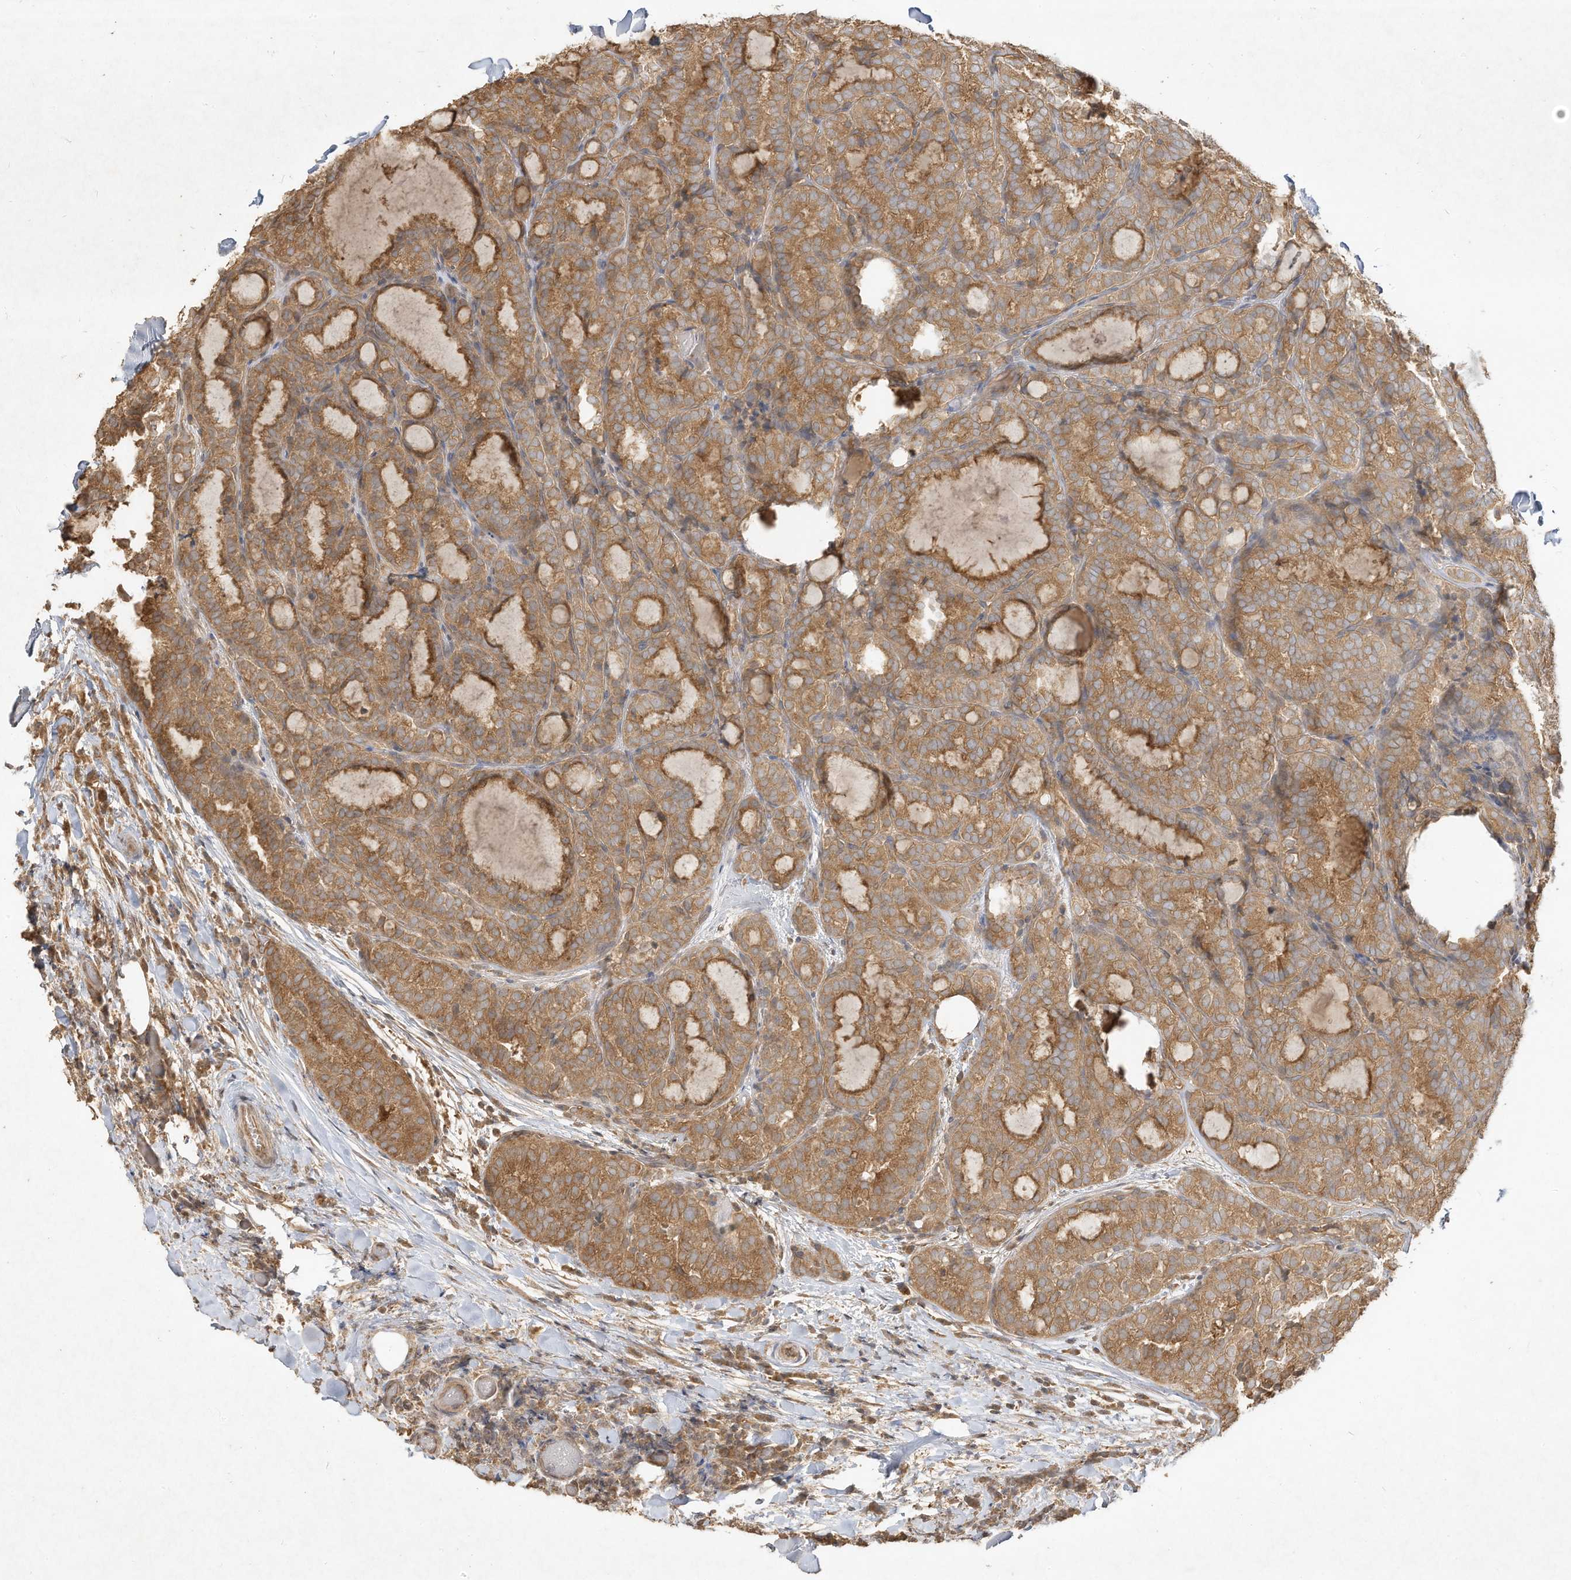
{"staining": {"intensity": "moderate", "quantity": ">75%", "location": "cytoplasmic/membranous"}, "tissue": "thyroid cancer", "cell_type": "Tumor cells", "image_type": "cancer", "snomed": [{"axis": "morphology", "description": "Normal tissue, NOS"}, {"axis": "morphology", "description": "Papillary adenocarcinoma, NOS"}, {"axis": "topography", "description": "Thyroid gland"}], "caption": "Immunohistochemical staining of human thyroid cancer shows medium levels of moderate cytoplasmic/membranous protein staining in approximately >75% of tumor cells.", "gene": "DYNC1I2", "patient": {"sex": "female", "age": 30}}